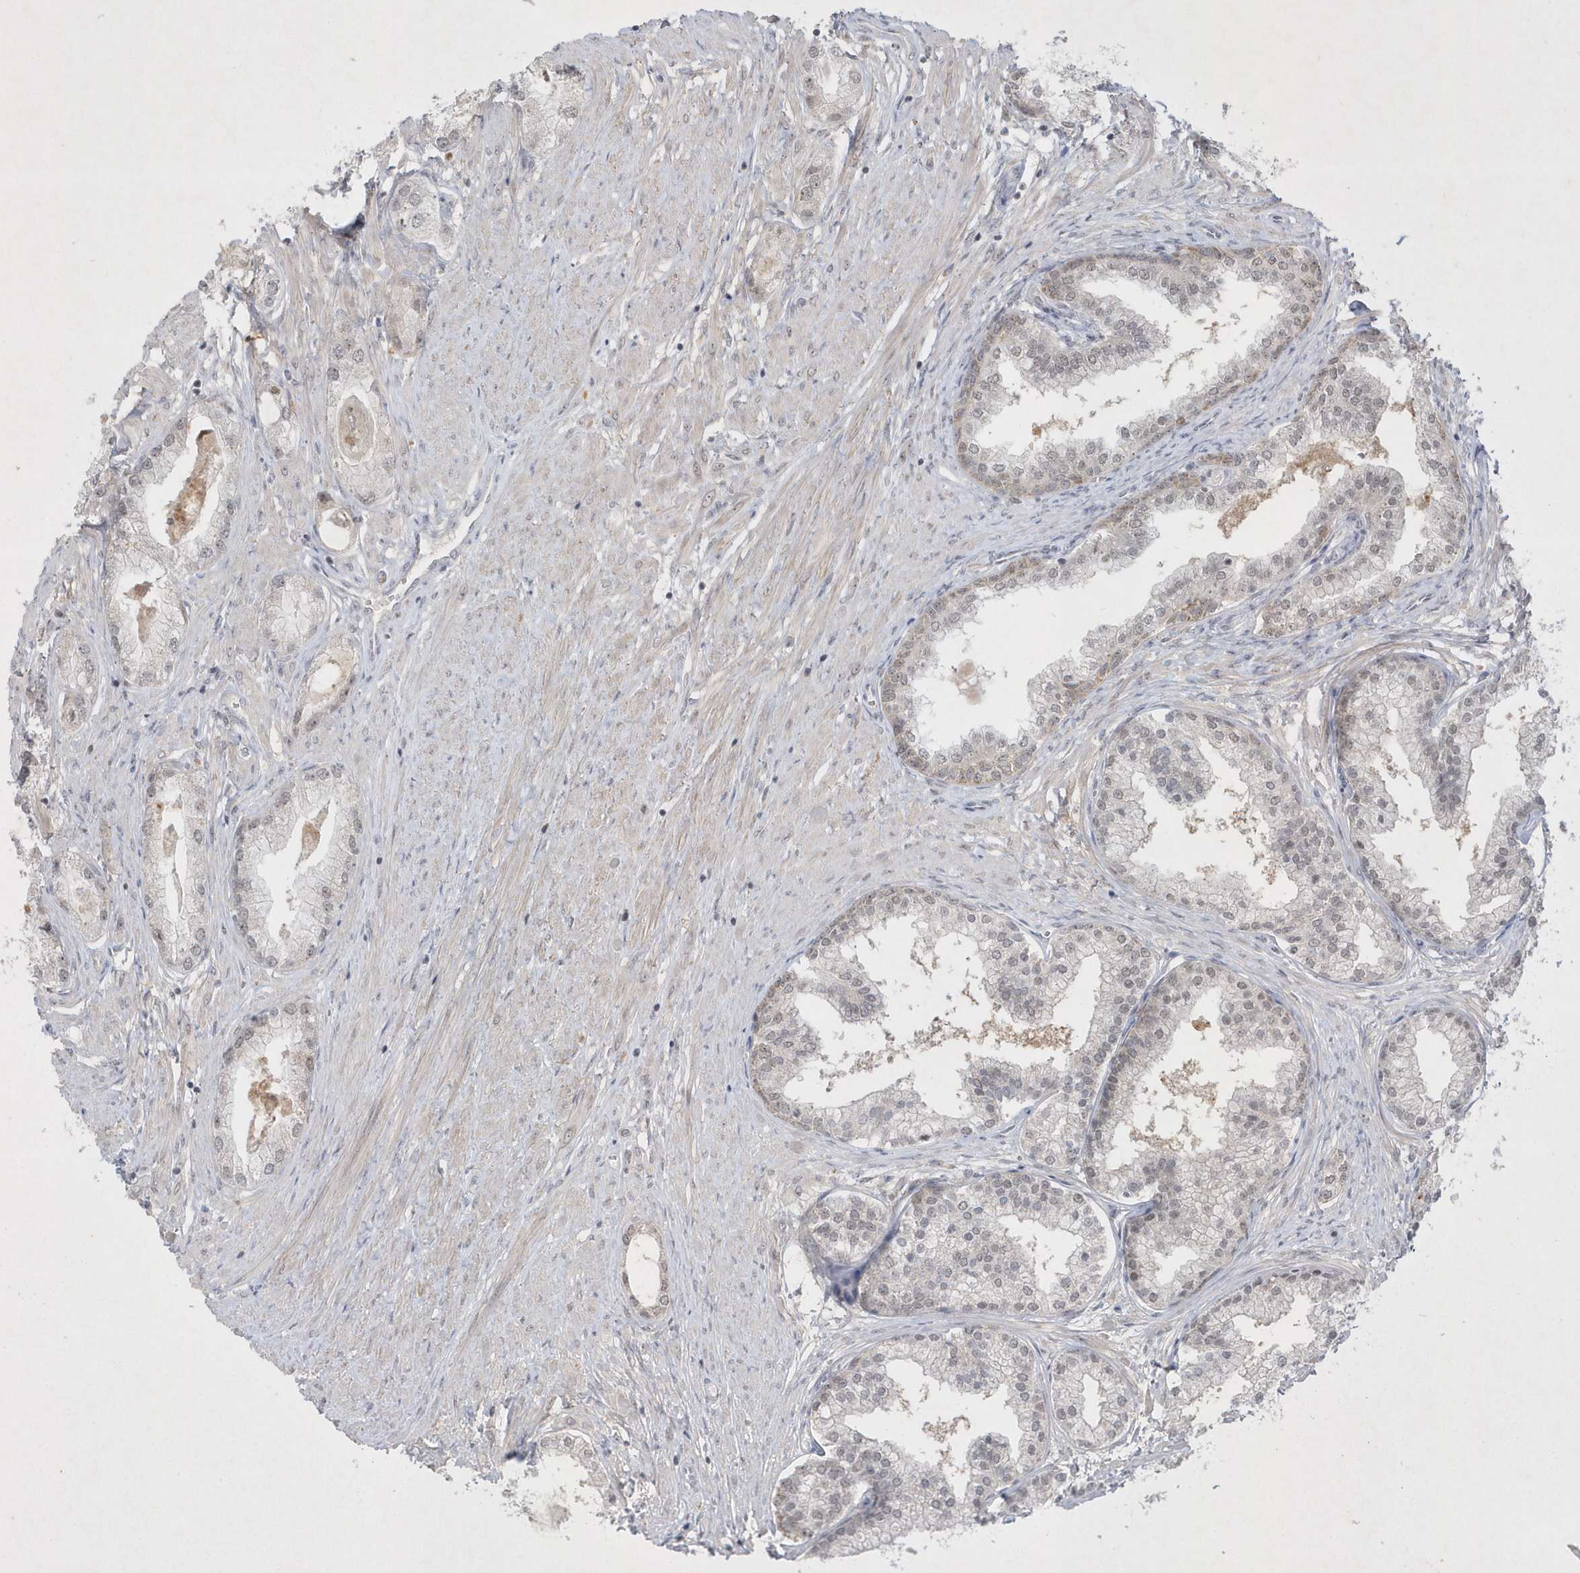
{"staining": {"intensity": "negative", "quantity": "none", "location": "none"}, "tissue": "prostate cancer", "cell_type": "Tumor cells", "image_type": "cancer", "snomed": [{"axis": "morphology", "description": "Adenocarcinoma, Low grade"}, {"axis": "topography", "description": "Prostate"}], "caption": "The micrograph reveals no significant expression in tumor cells of prostate cancer (adenocarcinoma (low-grade)). The staining was performed using DAB to visualize the protein expression in brown, while the nuclei were stained in blue with hematoxylin (Magnification: 20x).", "gene": "CPSF3", "patient": {"sex": "male", "age": 63}}